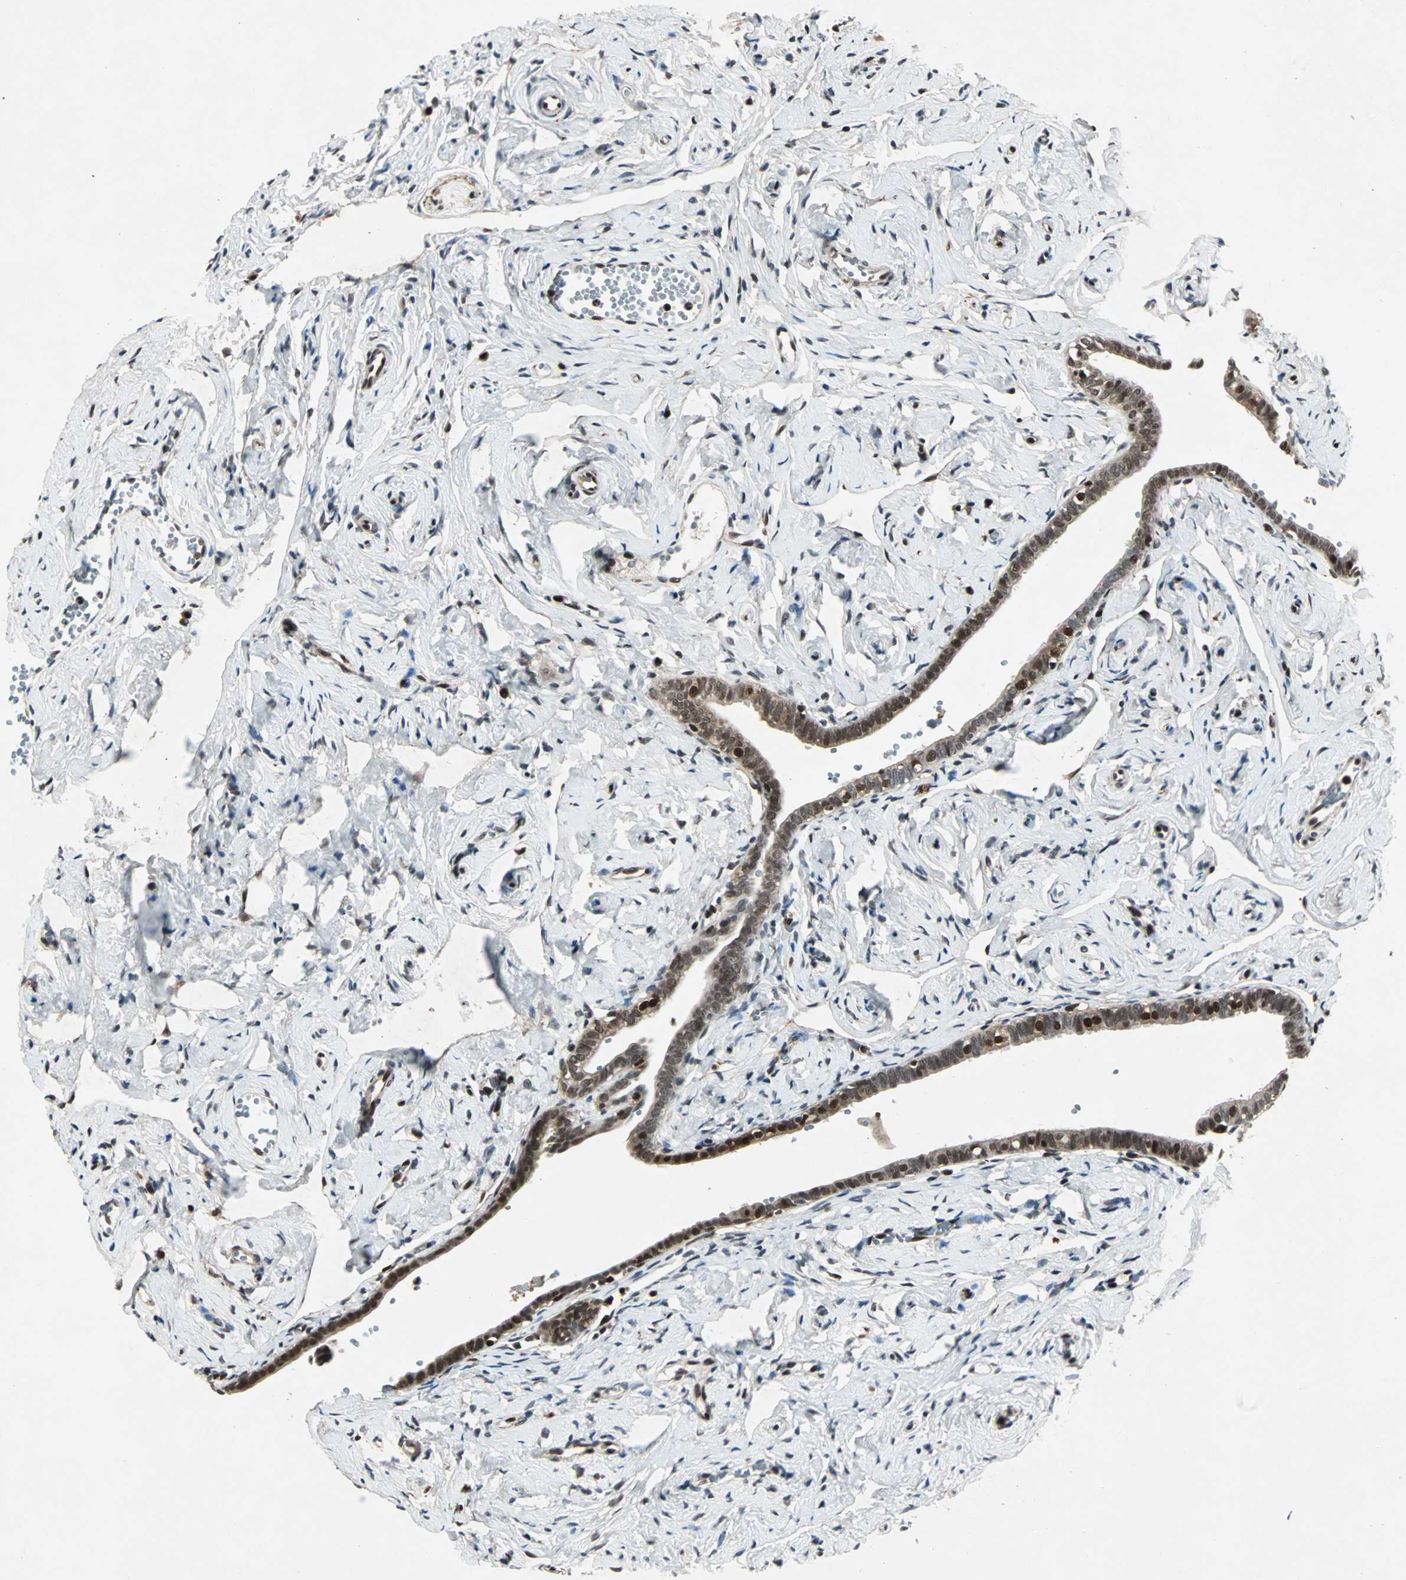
{"staining": {"intensity": "strong", "quantity": ">75%", "location": "cytoplasmic/membranous,nuclear"}, "tissue": "fallopian tube", "cell_type": "Glandular cells", "image_type": "normal", "snomed": [{"axis": "morphology", "description": "Normal tissue, NOS"}, {"axis": "topography", "description": "Fallopian tube"}], "caption": "IHC staining of normal fallopian tube, which displays high levels of strong cytoplasmic/membranous,nuclear expression in about >75% of glandular cells indicating strong cytoplasmic/membranous,nuclear protein expression. The staining was performed using DAB (3,3'-diaminobenzidine) (brown) for protein detection and nuclei were counterstained in hematoxylin (blue).", "gene": "ACLY", "patient": {"sex": "female", "age": 71}}